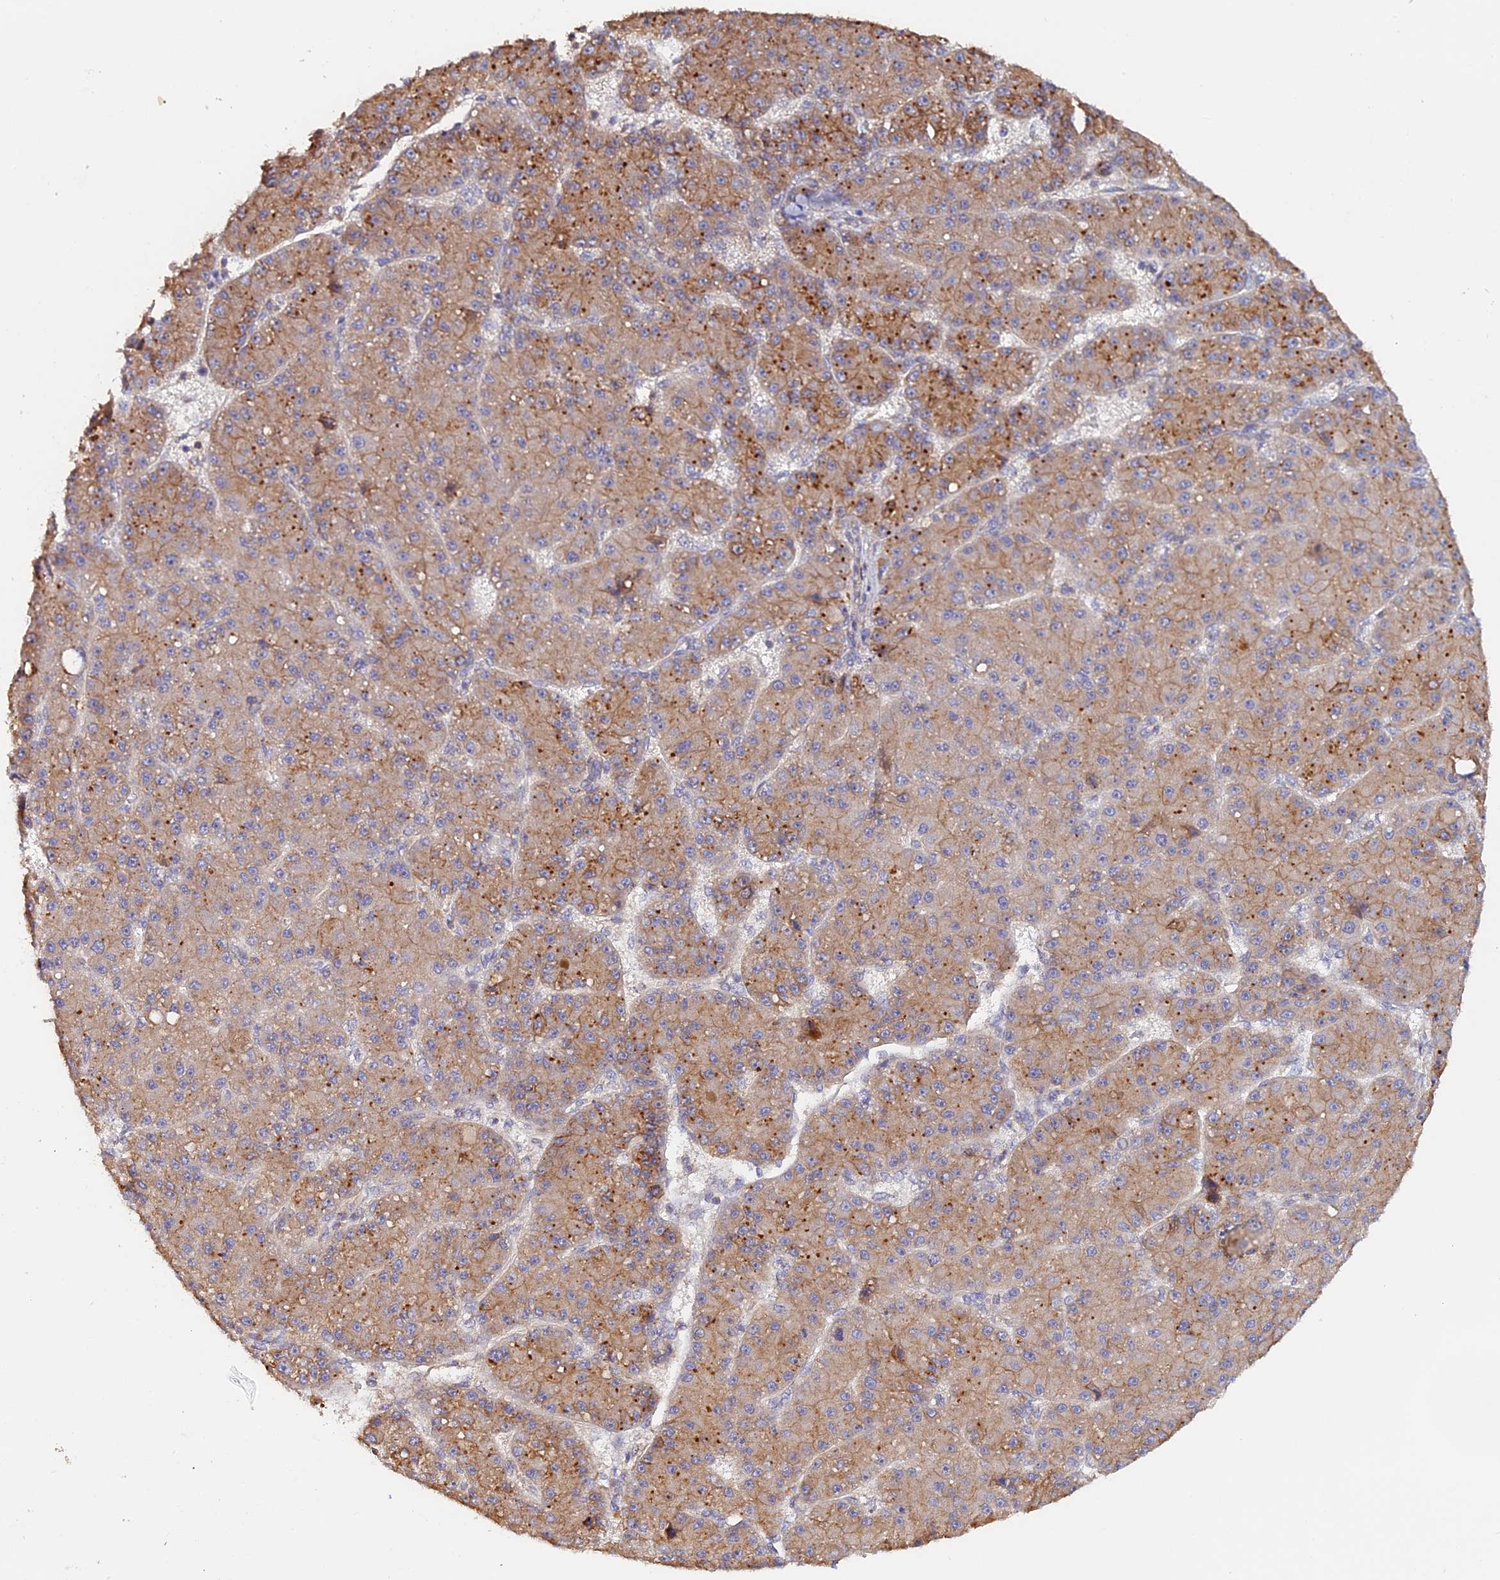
{"staining": {"intensity": "moderate", "quantity": ">75%", "location": "cytoplasmic/membranous"}, "tissue": "liver cancer", "cell_type": "Tumor cells", "image_type": "cancer", "snomed": [{"axis": "morphology", "description": "Carcinoma, Hepatocellular, NOS"}, {"axis": "topography", "description": "Liver"}], "caption": "Human liver hepatocellular carcinoma stained with a brown dye shows moderate cytoplasmic/membranous positive positivity in about >75% of tumor cells.", "gene": "TANGO6", "patient": {"sex": "male", "age": 67}}